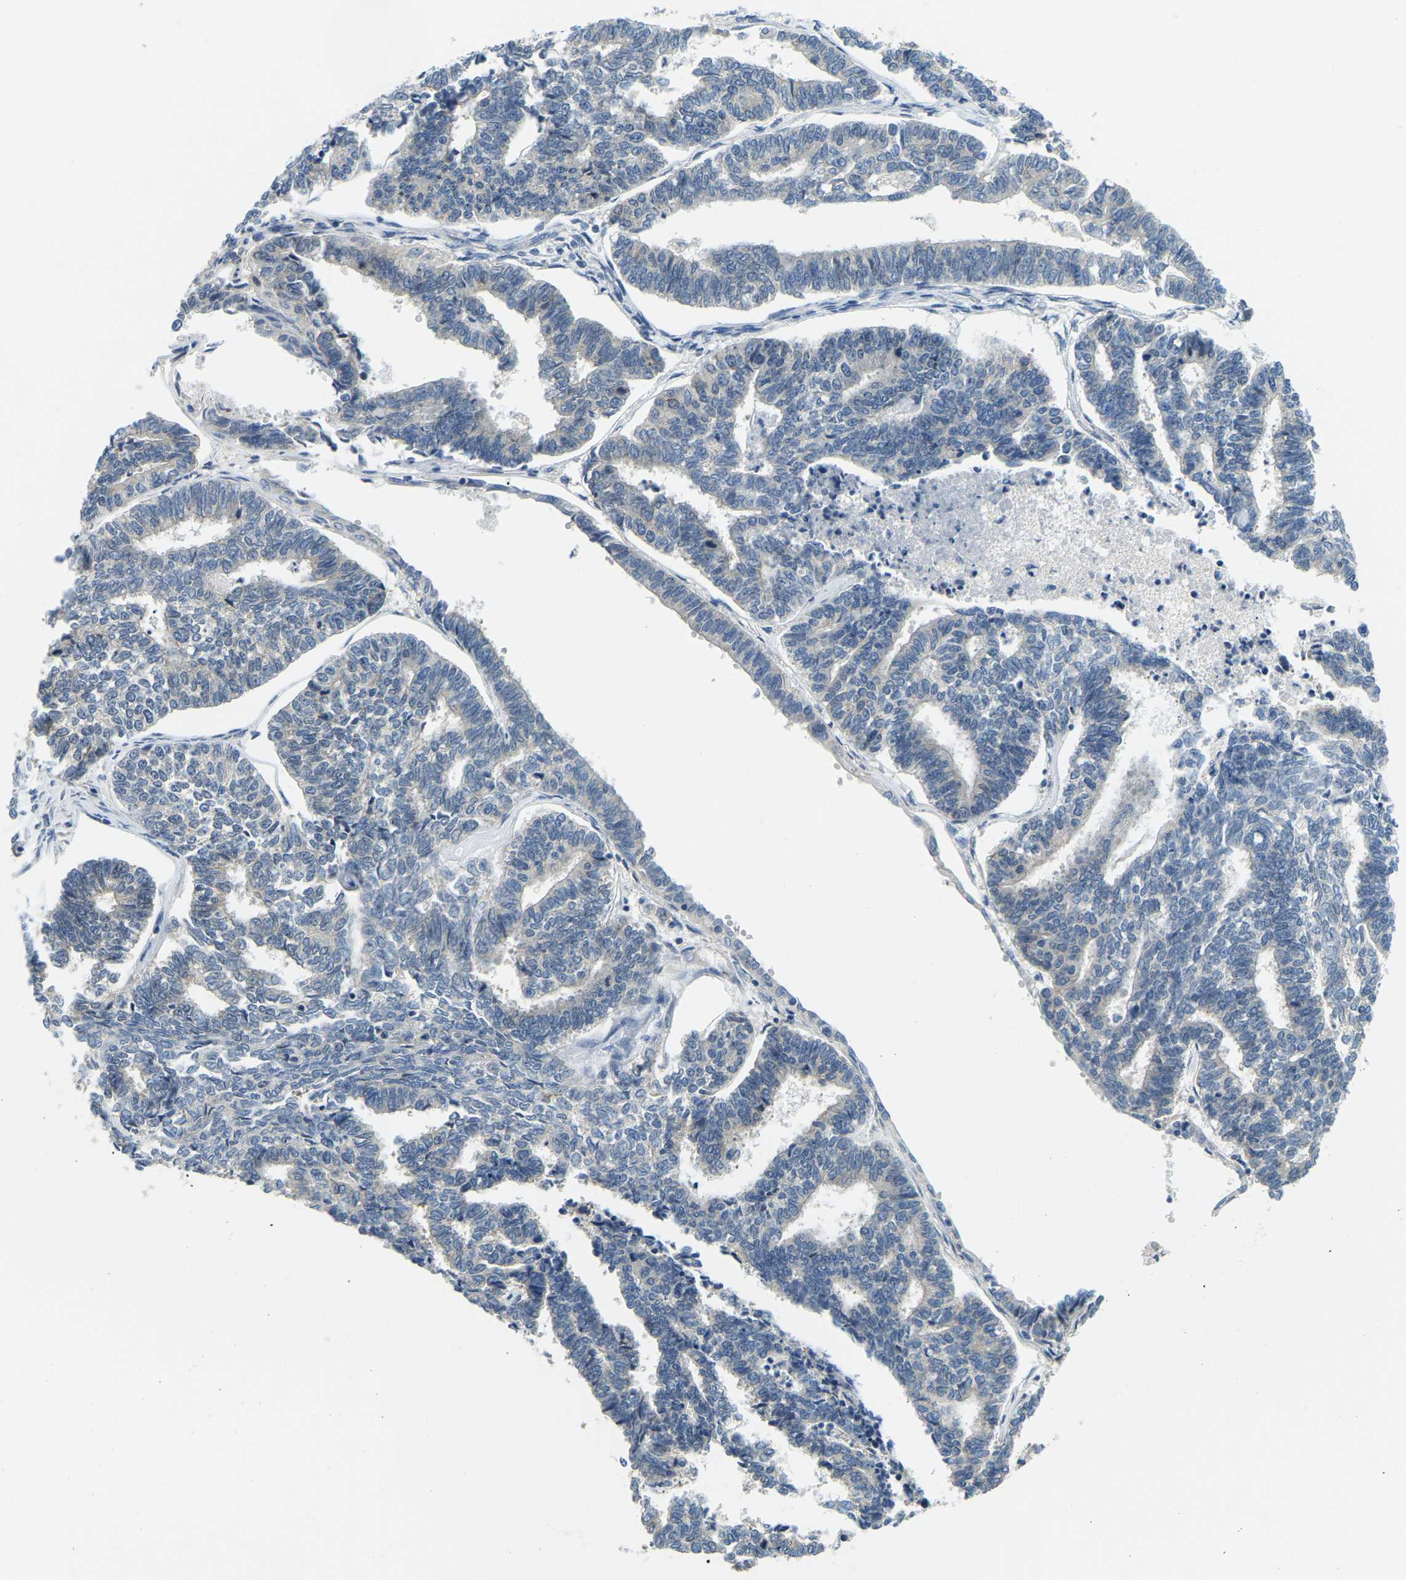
{"staining": {"intensity": "weak", "quantity": "<25%", "location": "cytoplasmic/membranous"}, "tissue": "endometrial cancer", "cell_type": "Tumor cells", "image_type": "cancer", "snomed": [{"axis": "morphology", "description": "Adenocarcinoma, NOS"}, {"axis": "topography", "description": "Endometrium"}], "caption": "Tumor cells show no significant staining in endometrial adenocarcinoma.", "gene": "RRP1", "patient": {"sex": "female", "age": 70}}